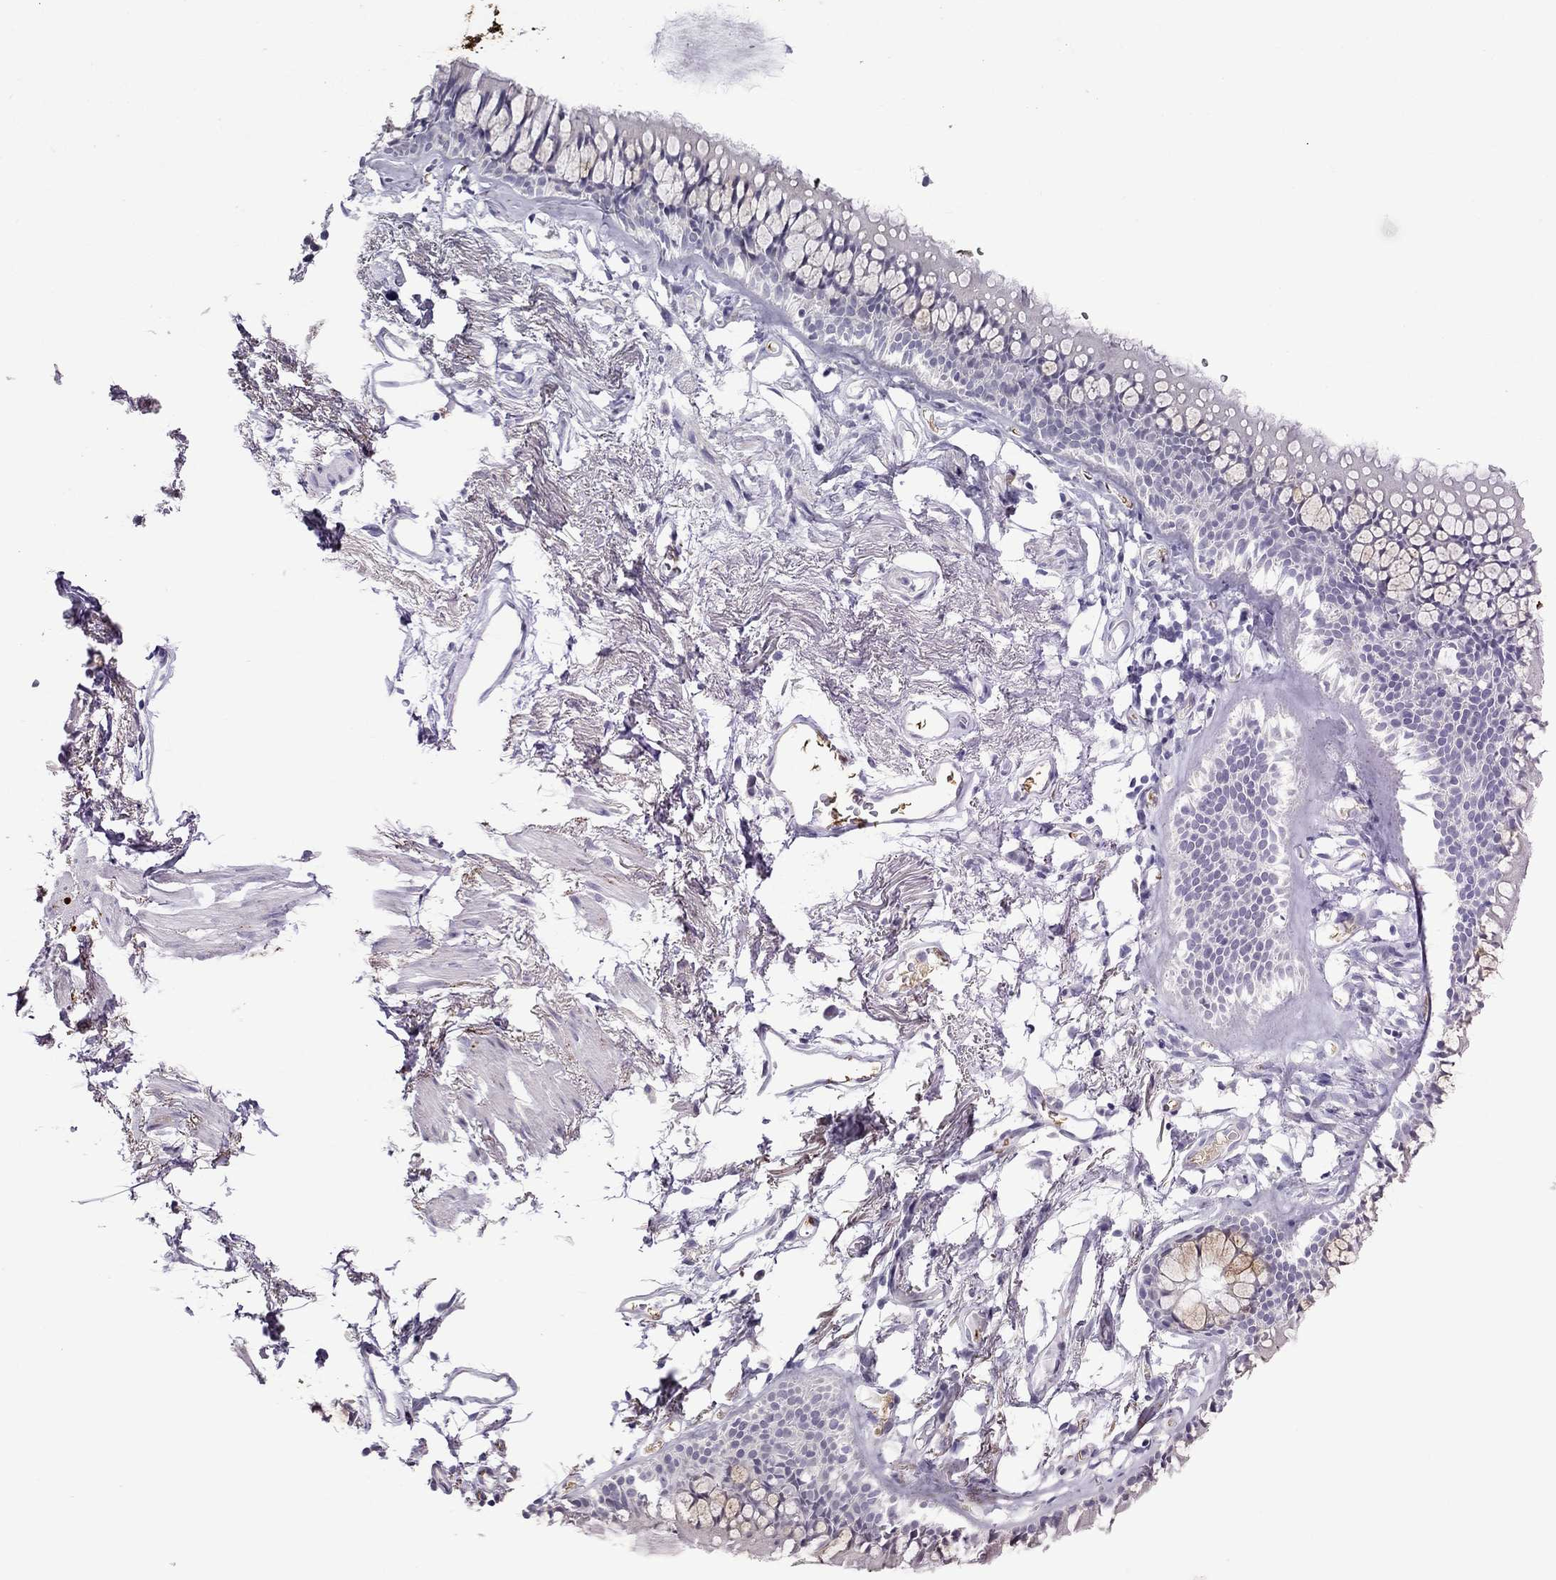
{"staining": {"intensity": "strong", "quantity": ">75%", "location": "cytoplasmic/membranous"}, "tissue": "soft tissue", "cell_type": "Chondrocytes", "image_type": "normal", "snomed": [{"axis": "morphology", "description": "Normal tissue, NOS"}, {"axis": "topography", "description": "Cartilage tissue"}, {"axis": "topography", "description": "Bronchus"}], "caption": "Protein positivity by IHC shows strong cytoplasmic/membranous positivity in about >75% of chondrocytes in normal soft tissue. The protein is stained brown, and the nuclei are stained in blue (DAB (3,3'-diaminobenzidine) IHC with brightfield microscopy, high magnification).", "gene": "MGP", "patient": {"sex": "female", "age": 79}}